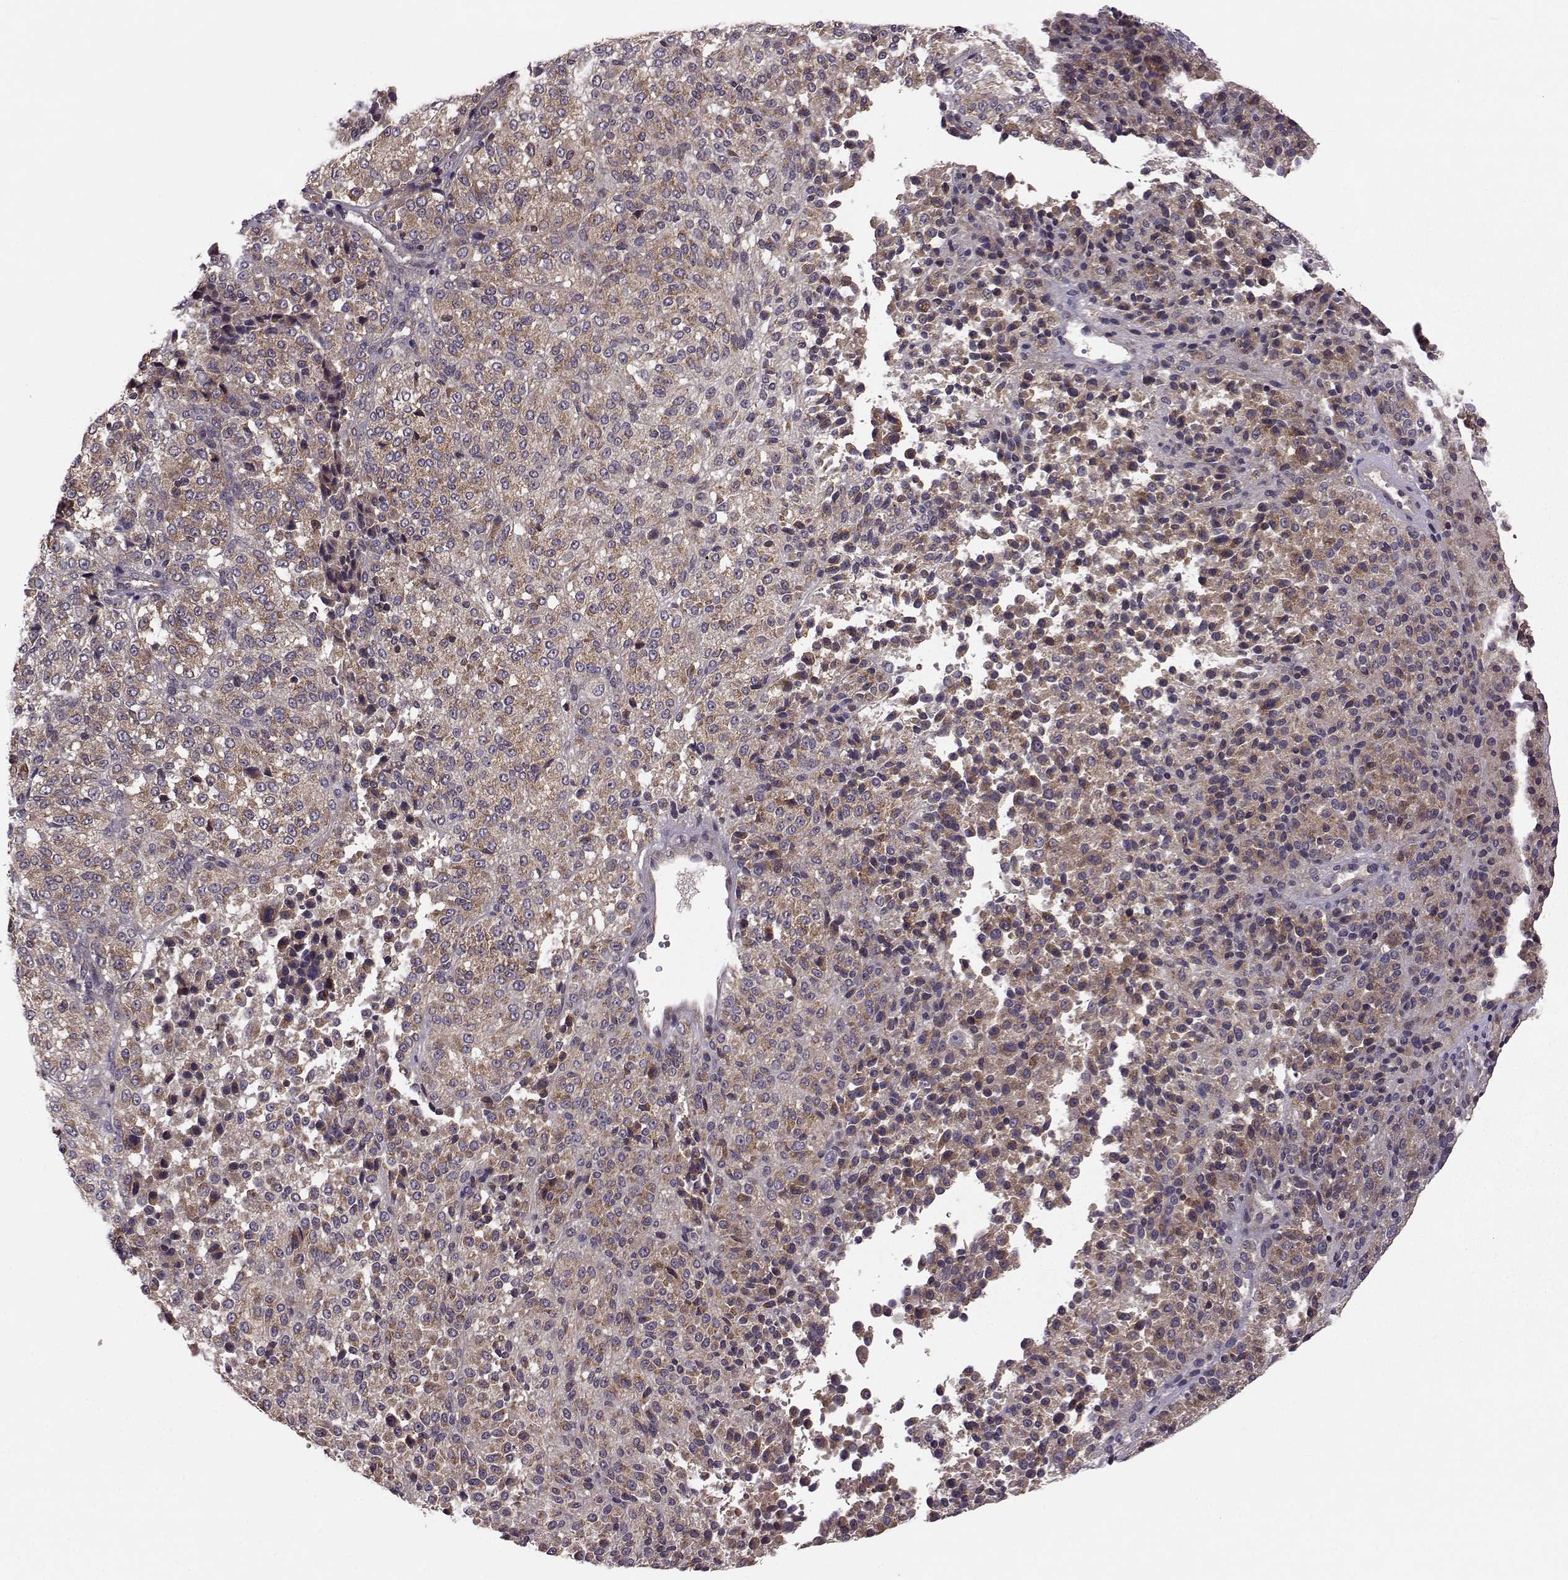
{"staining": {"intensity": "moderate", "quantity": ">75%", "location": "cytoplasmic/membranous"}, "tissue": "melanoma", "cell_type": "Tumor cells", "image_type": "cancer", "snomed": [{"axis": "morphology", "description": "Malignant melanoma, Metastatic site"}, {"axis": "topography", "description": "Brain"}], "caption": "Tumor cells show medium levels of moderate cytoplasmic/membranous staining in approximately >75% of cells in human malignant melanoma (metastatic site).", "gene": "FNIP2", "patient": {"sex": "female", "age": 56}}